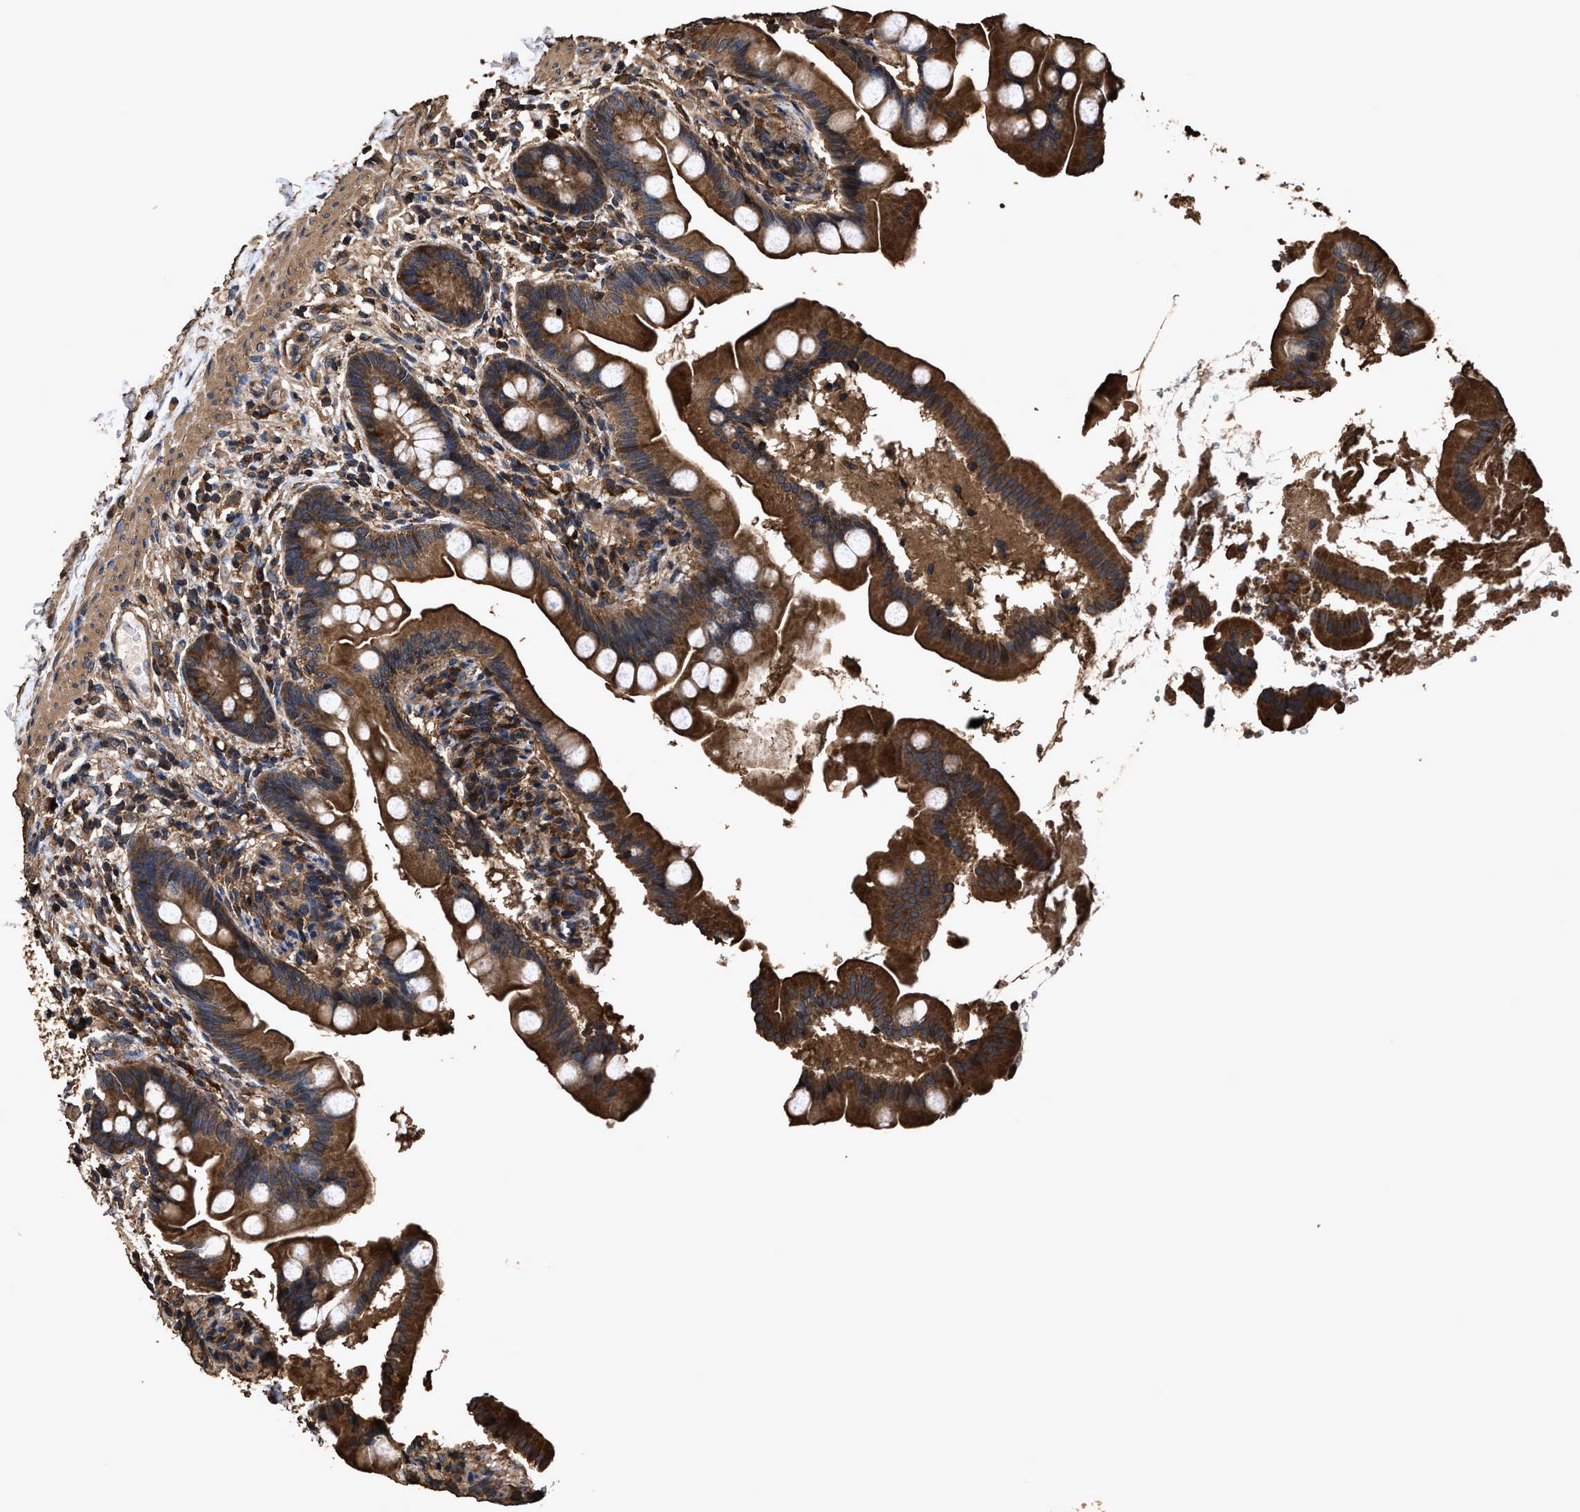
{"staining": {"intensity": "strong", "quantity": ">75%", "location": "cytoplasmic/membranous"}, "tissue": "small intestine", "cell_type": "Glandular cells", "image_type": "normal", "snomed": [{"axis": "morphology", "description": "Normal tissue, NOS"}, {"axis": "topography", "description": "Small intestine"}], "caption": "This histopathology image demonstrates normal small intestine stained with immunohistochemistry to label a protein in brown. The cytoplasmic/membranous of glandular cells show strong positivity for the protein. Nuclei are counter-stained blue.", "gene": "ZMYND19", "patient": {"sex": "female", "age": 56}}